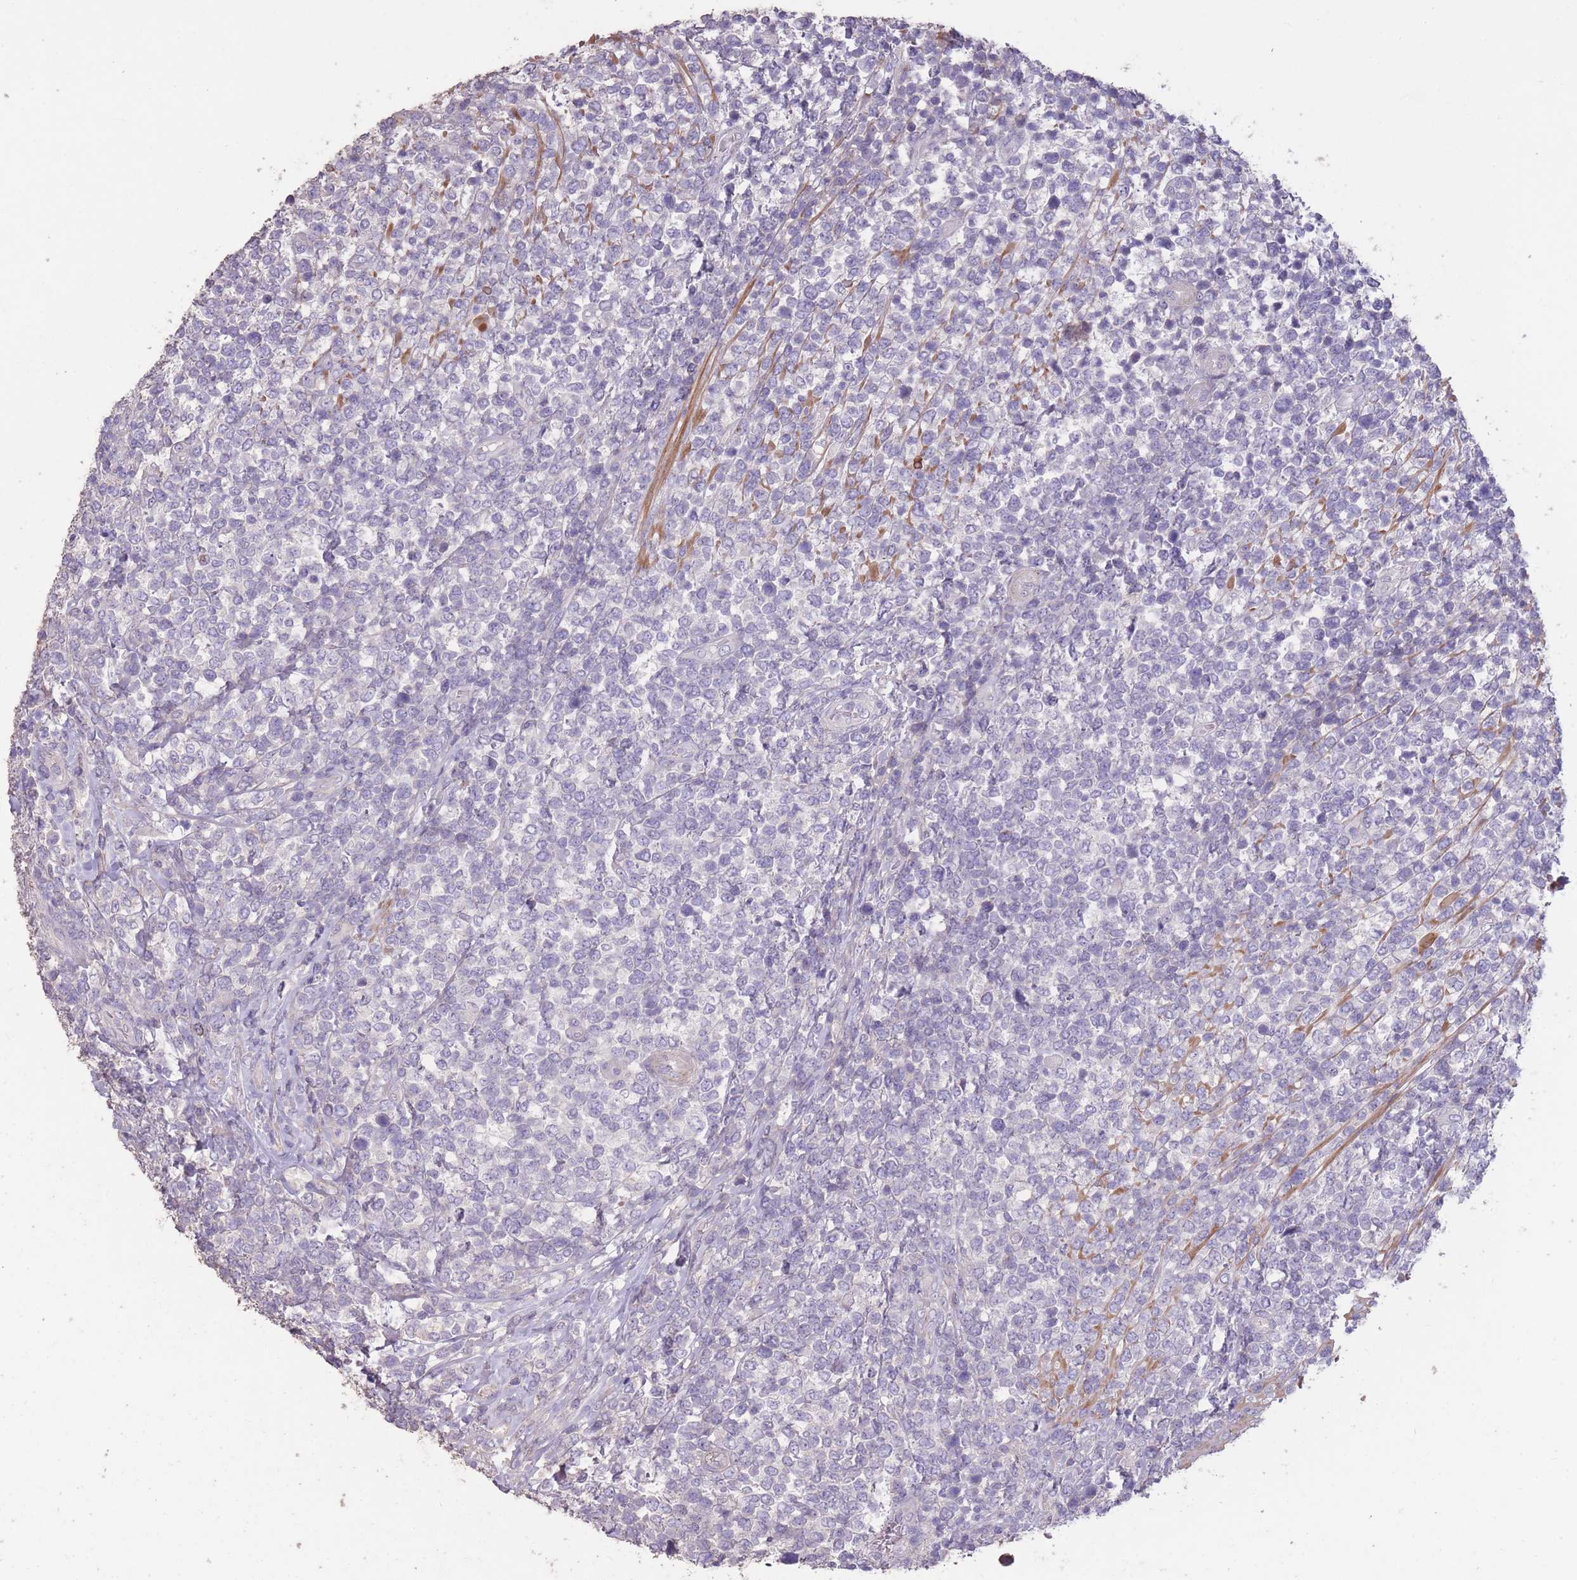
{"staining": {"intensity": "negative", "quantity": "none", "location": "none"}, "tissue": "lymphoma", "cell_type": "Tumor cells", "image_type": "cancer", "snomed": [{"axis": "morphology", "description": "Malignant lymphoma, non-Hodgkin's type, High grade"}, {"axis": "topography", "description": "Soft tissue"}], "caption": "This is an IHC photomicrograph of lymphoma. There is no staining in tumor cells.", "gene": "RSPH10B", "patient": {"sex": "female", "age": 56}}